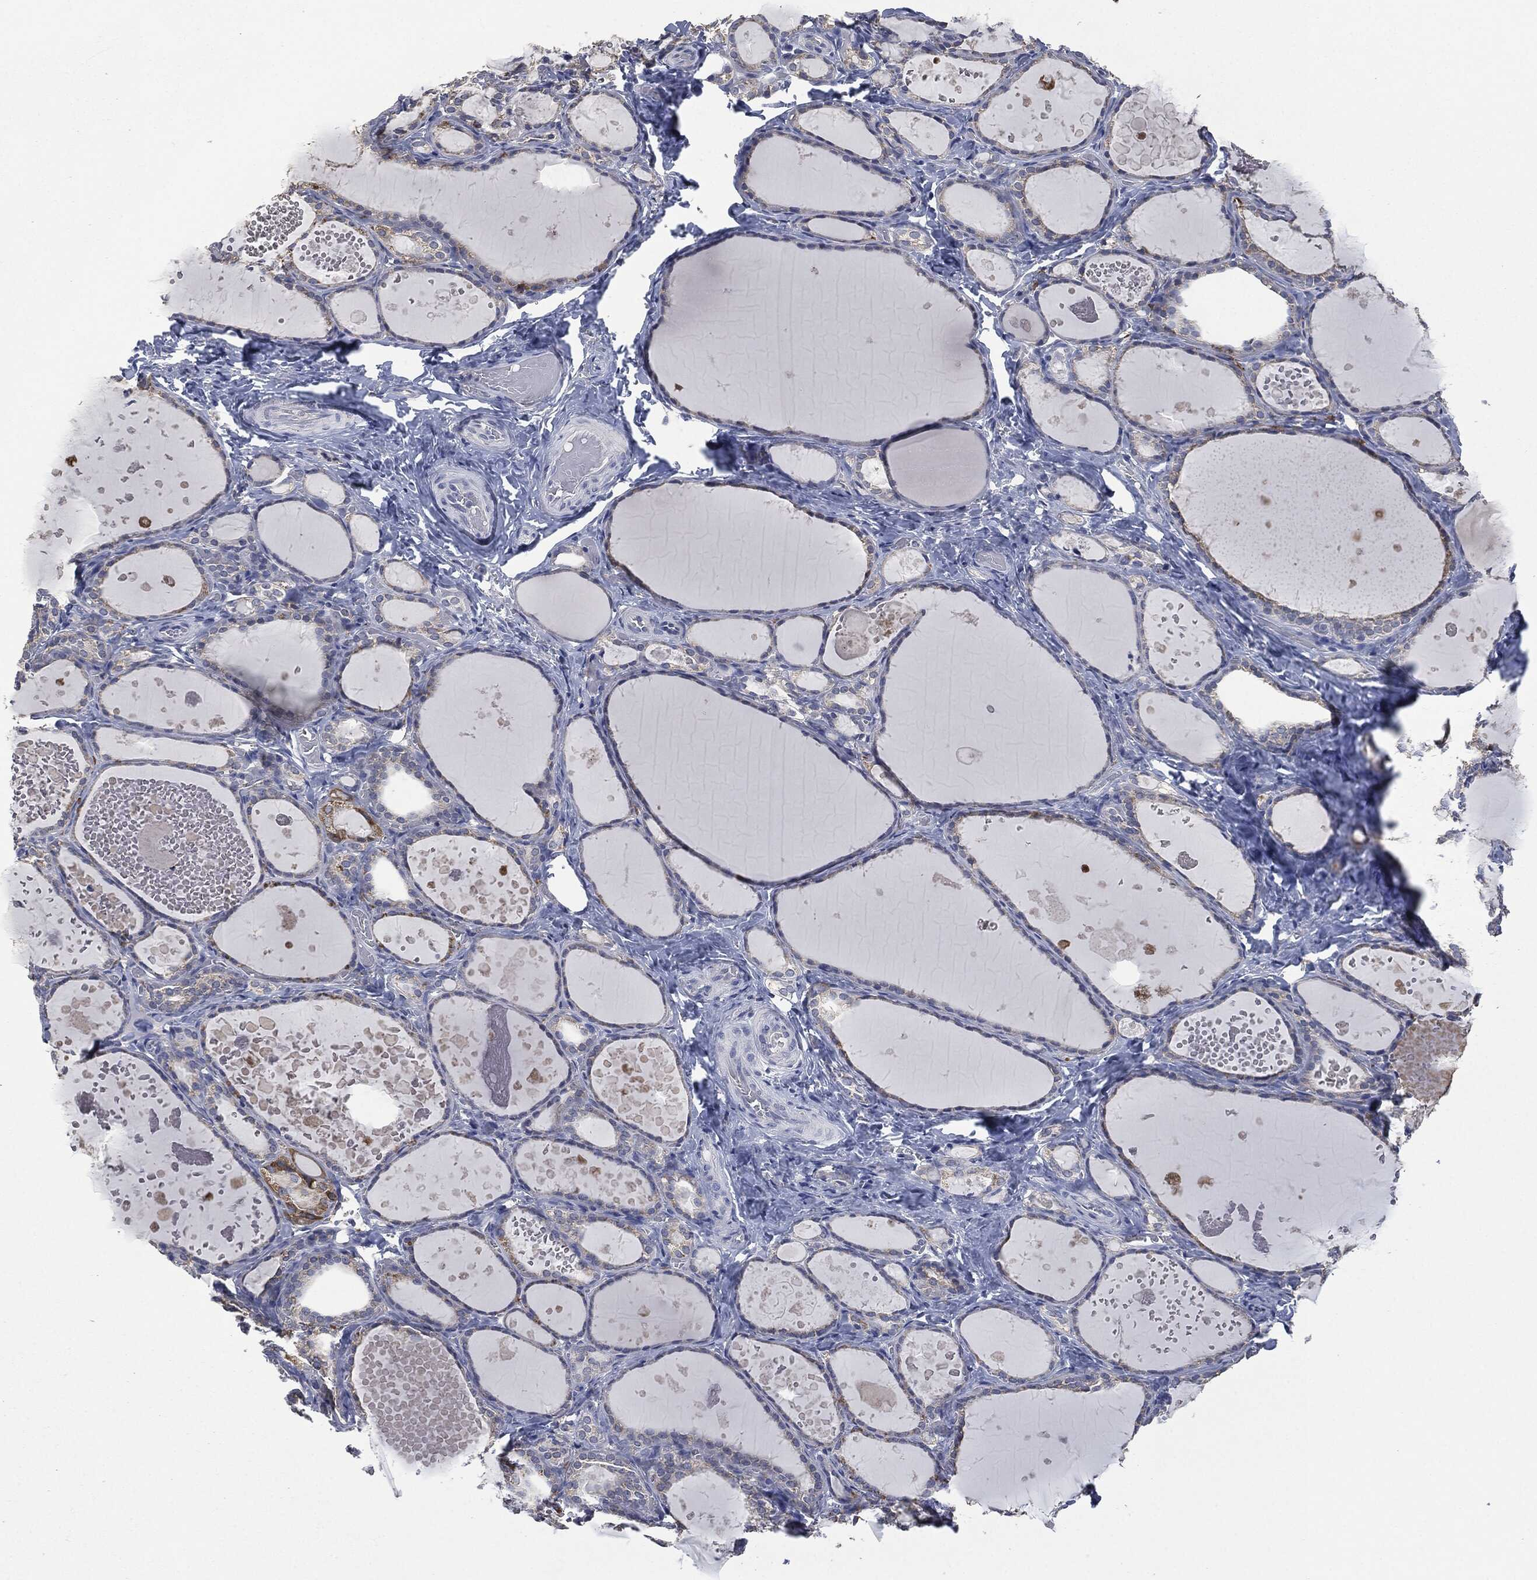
{"staining": {"intensity": "negative", "quantity": "none", "location": "none"}, "tissue": "thyroid gland", "cell_type": "Glandular cells", "image_type": "normal", "snomed": [{"axis": "morphology", "description": "Normal tissue, NOS"}, {"axis": "topography", "description": "Thyroid gland"}], "caption": "This is an immunohistochemistry (IHC) micrograph of normal human thyroid gland. There is no positivity in glandular cells.", "gene": "IL1RN", "patient": {"sex": "female", "age": 56}}